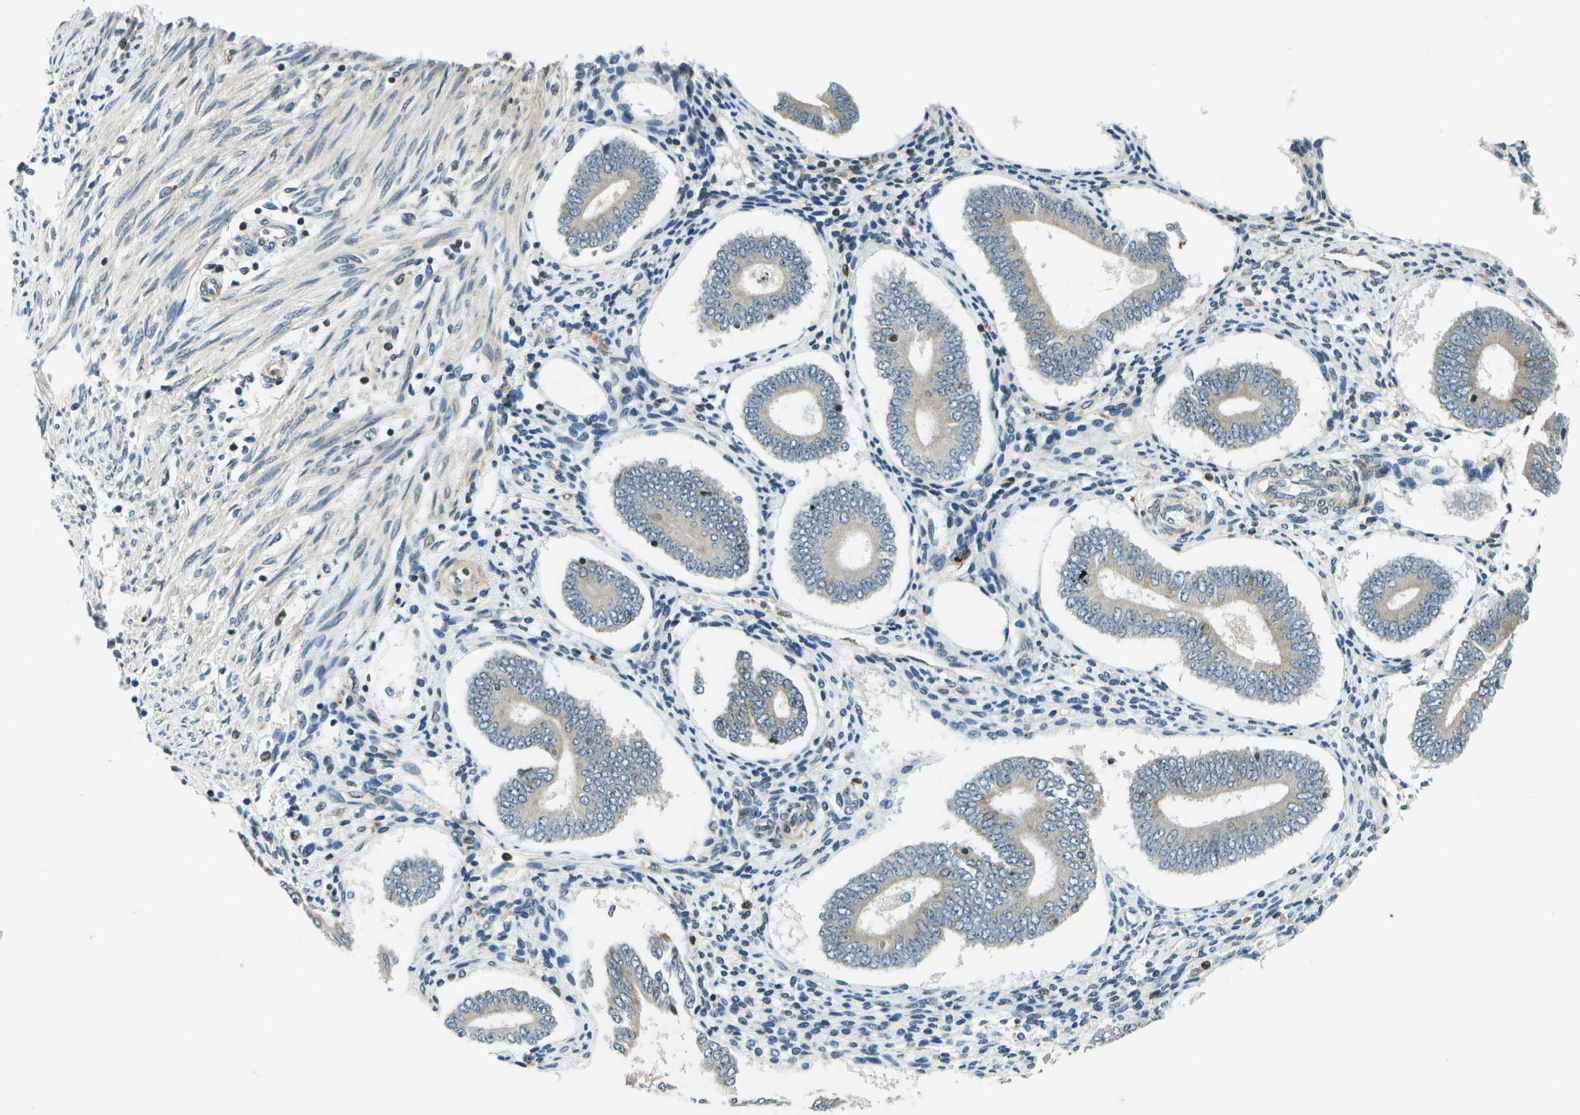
{"staining": {"intensity": "negative", "quantity": "none", "location": "none"}, "tissue": "endometrium", "cell_type": "Cells in endometrial stroma", "image_type": "normal", "snomed": [{"axis": "morphology", "description": "Normal tissue, NOS"}, {"axis": "topography", "description": "Endometrium"}], "caption": "Immunohistochemistry image of benign endometrium: human endometrium stained with DAB (3,3'-diaminobenzidine) exhibits no significant protein expression in cells in endometrial stroma.", "gene": "ESYT1", "patient": {"sex": "female", "age": 42}}